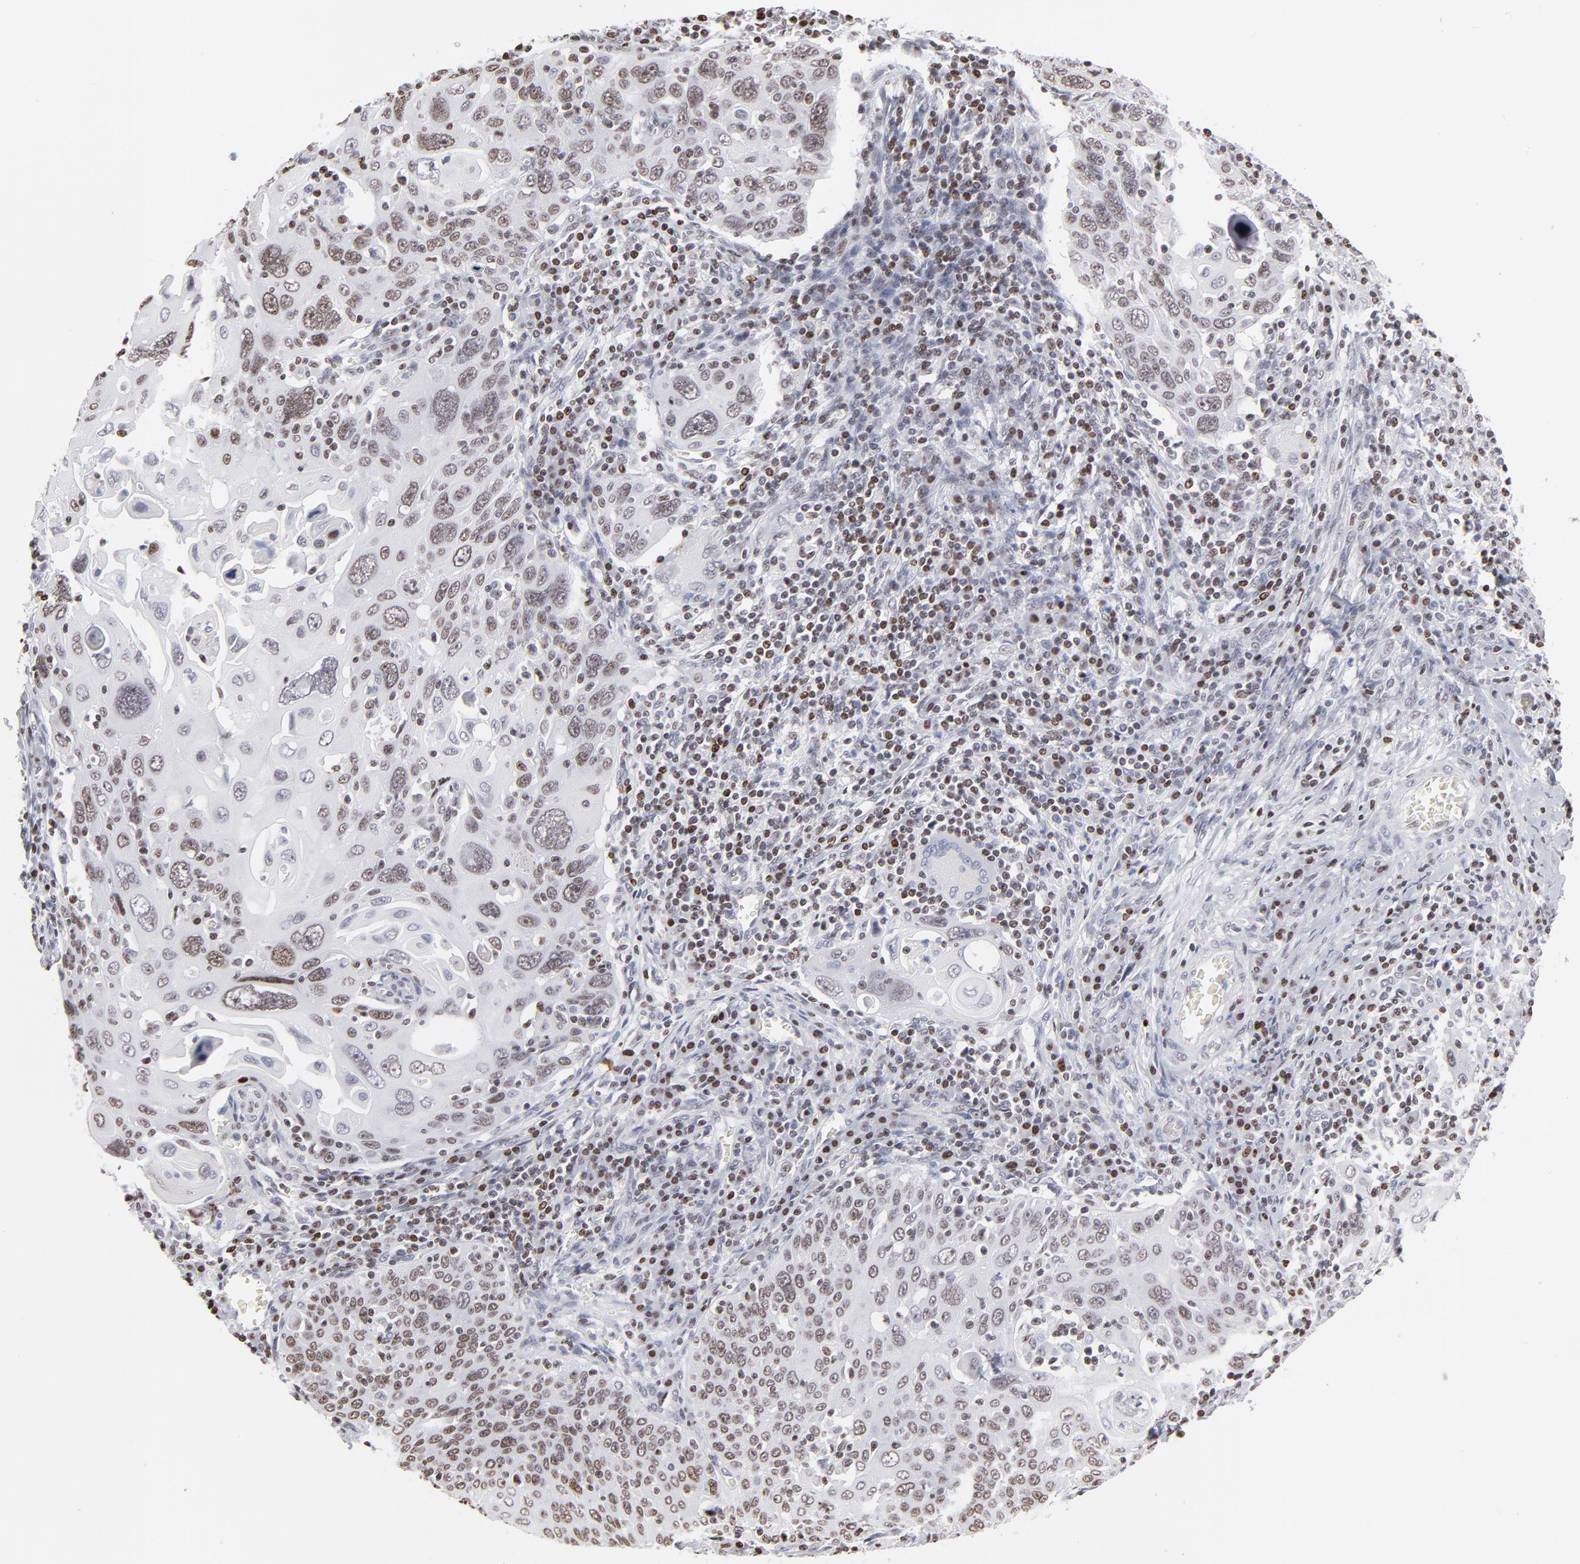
{"staining": {"intensity": "moderate", "quantity": "25%-75%", "location": "nuclear"}, "tissue": "cervical cancer", "cell_type": "Tumor cells", "image_type": "cancer", "snomed": [{"axis": "morphology", "description": "Squamous cell carcinoma, NOS"}, {"axis": "topography", "description": "Cervix"}], "caption": "Tumor cells demonstrate medium levels of moderate nuclear positivity in approximately 25%-75% of cells in human cervical cancer (squamous cell carcinoma). (DAB (3,3'-diaminobenzidine) IHC with brightfield microscopy, high magnification).", "gene": "PARP1", "patient": {"sex": "female", "age": 54}}